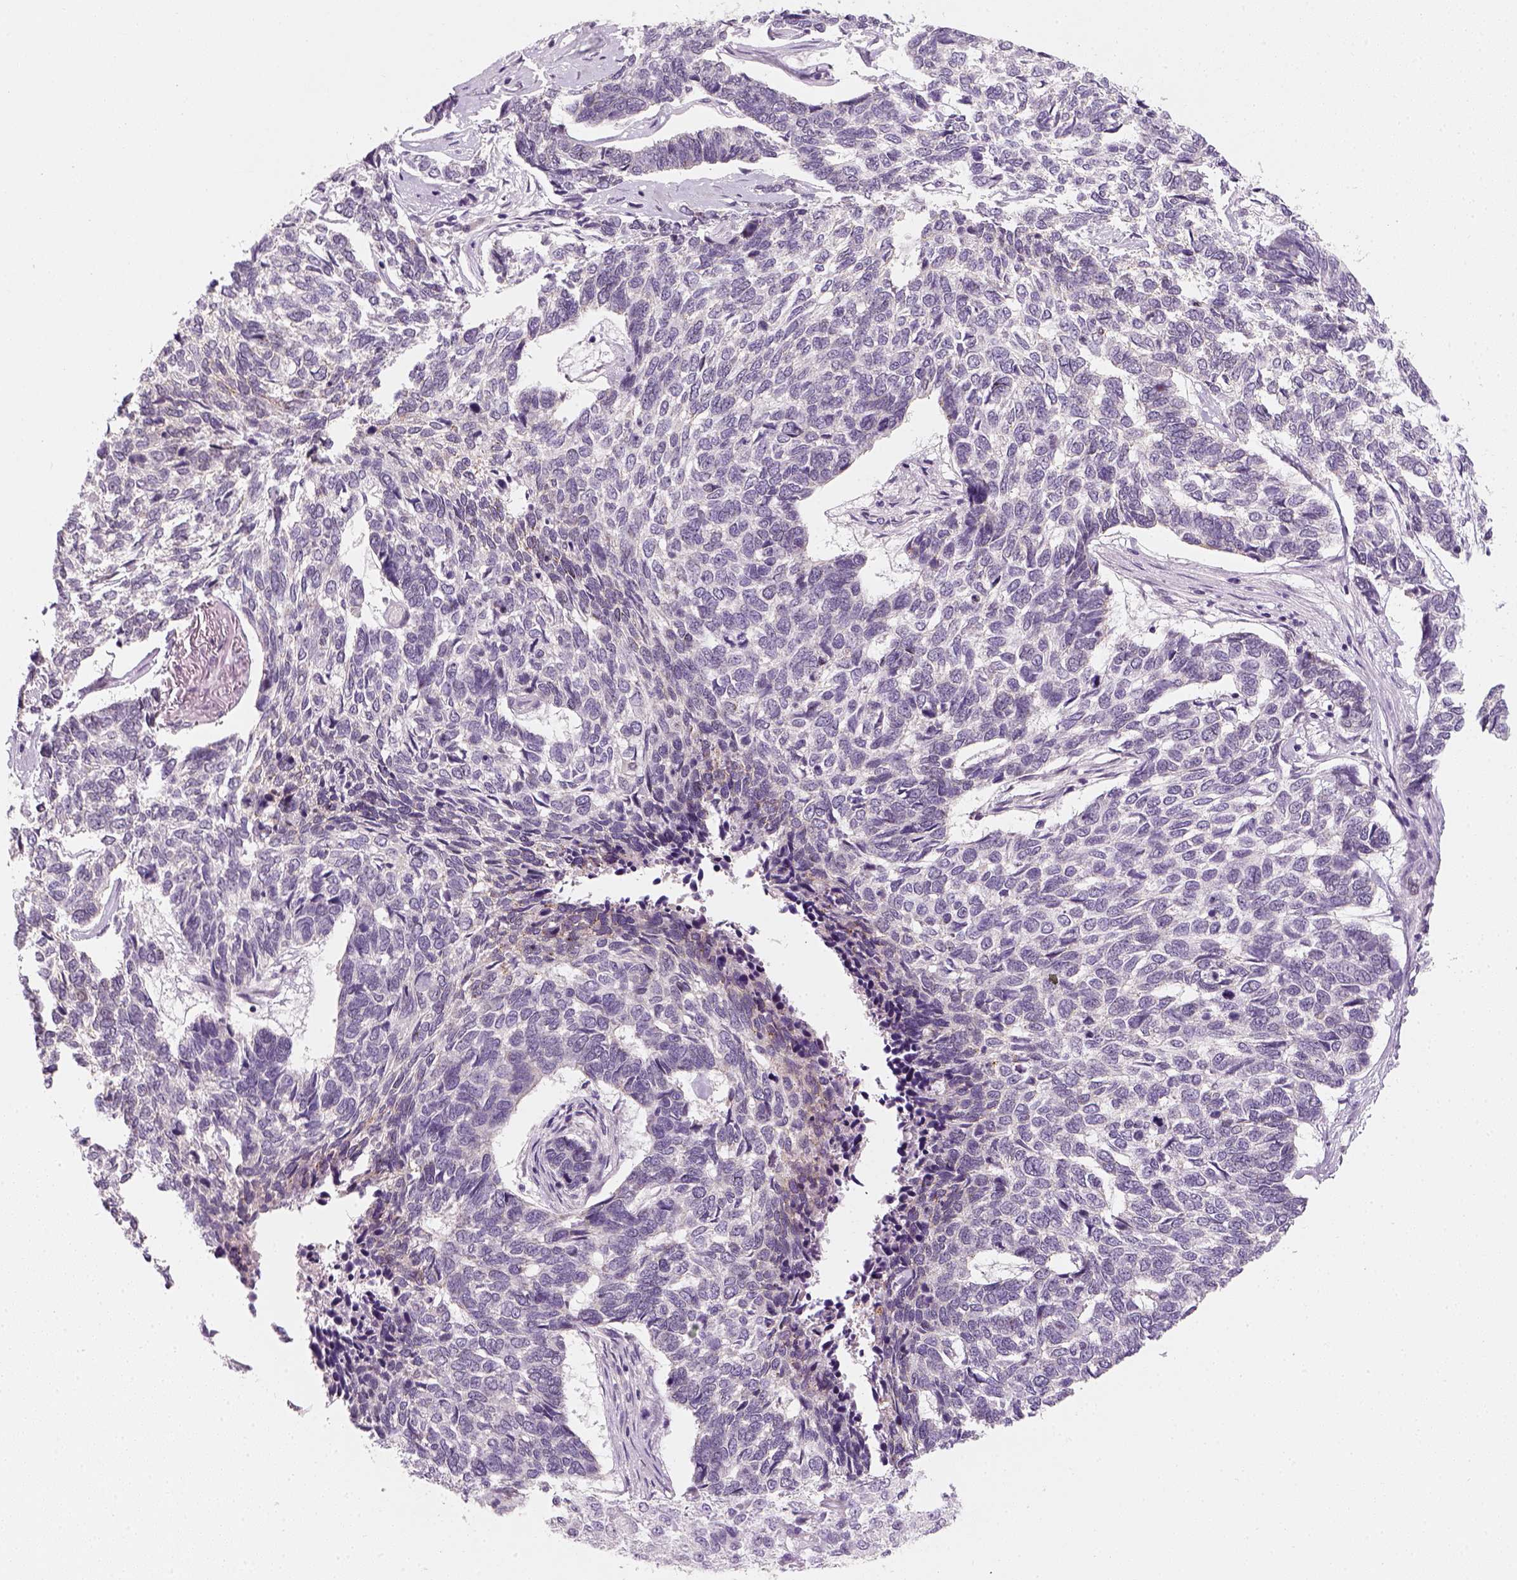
{"staining": {"intensity": "negative", "quantity": "none", "location": "none"}, "tissue": "skin cancer", "cell_type": "Tumor cells", "image_type": "cancer", "snomed": [{"axis": "morphology", "description": "Basal cell carcinoma"}, {"axis": "topography", "description": "Skin"}], "caption": "IHC histopathology image of neoplastic tissue: skin cancer (basal cell carcinoma) stained with DAB displays no significant protein expression in tumor cells.", "gene": "TP53", "patient": {"sex": "female", "age": 65}}